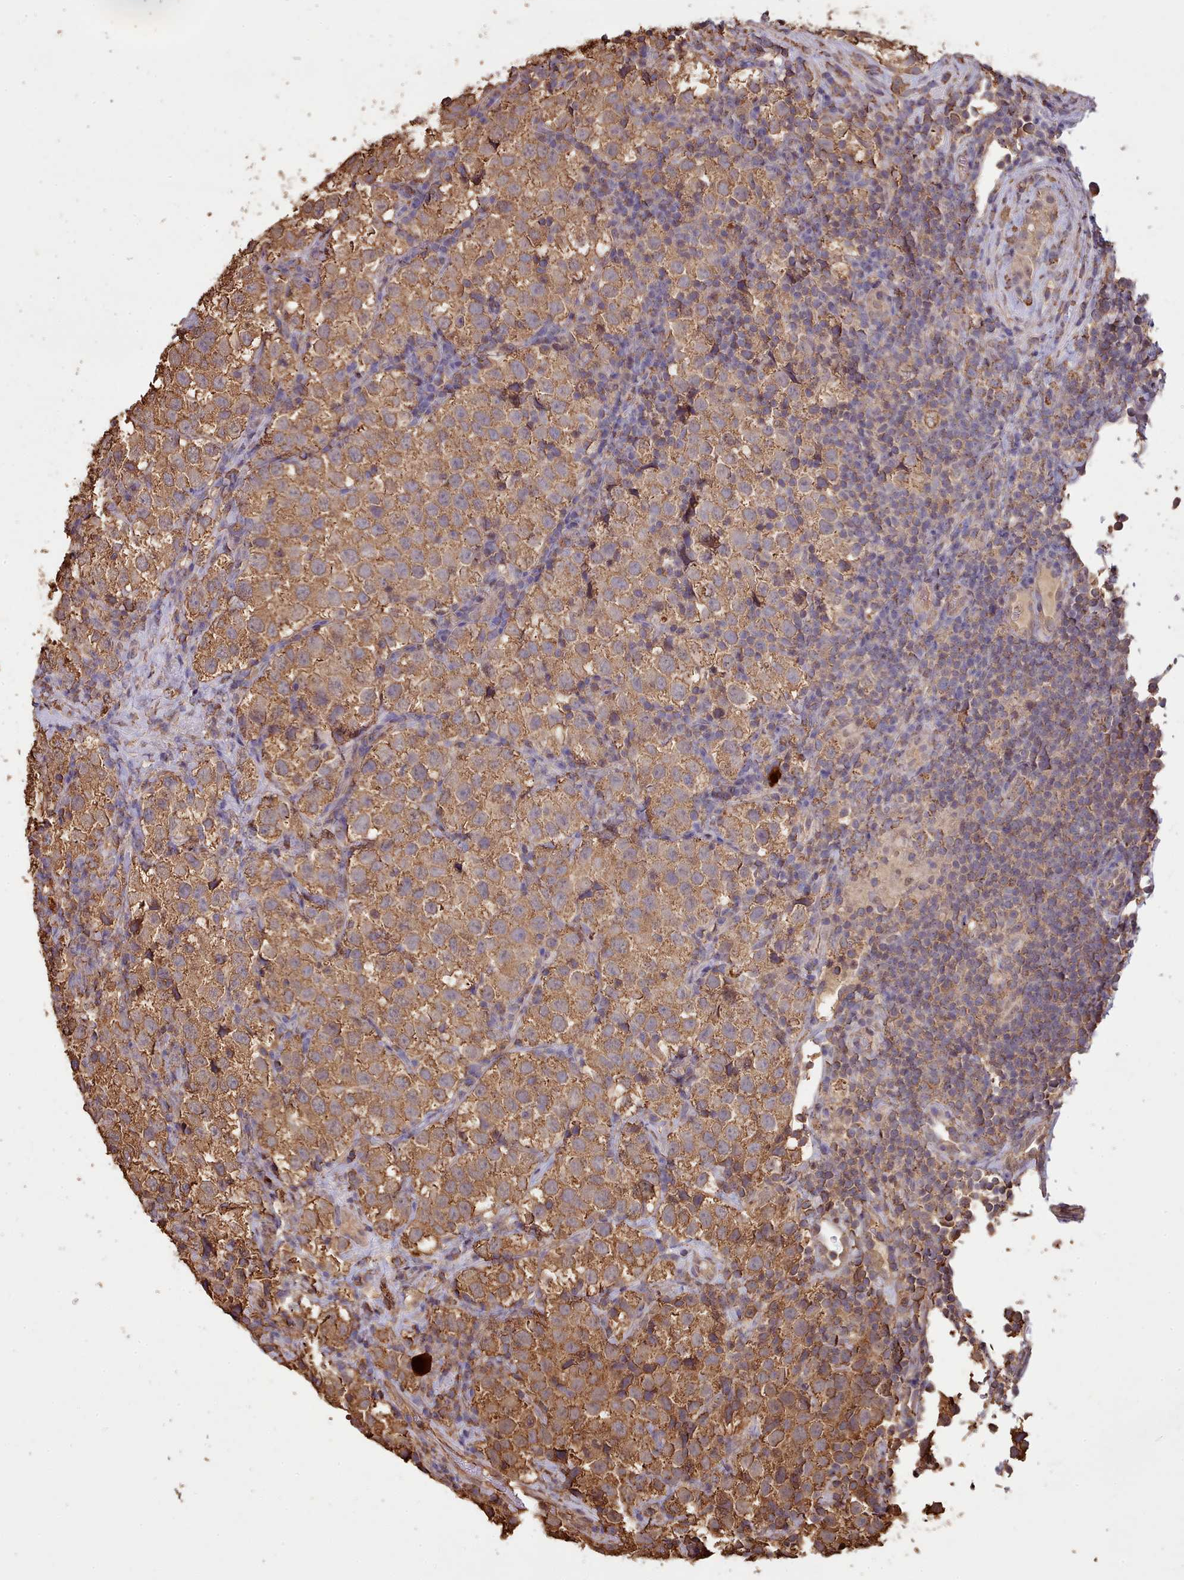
{"staining": {"intensity": "moderate", "quantity": ">75%", "location": "cytoplasmic/membranous"}, "tissue": "testis cancer", "cell_type": "Tumor cells", "image_type": "cancer", "snomed": [{"axis": "morphology", "description": "Seminoma, NOS"}, {"axis": "topography", "description": "Testis"}], "caption": "There is medium levels of moderate cytoplasmic/membranous staining in tumor cells of testis cancer (seminoma), as demonstrated by immunohistochemical staining (brown color).", "gene": "METRN", "patient": {"sex": "male", "age": 34}}